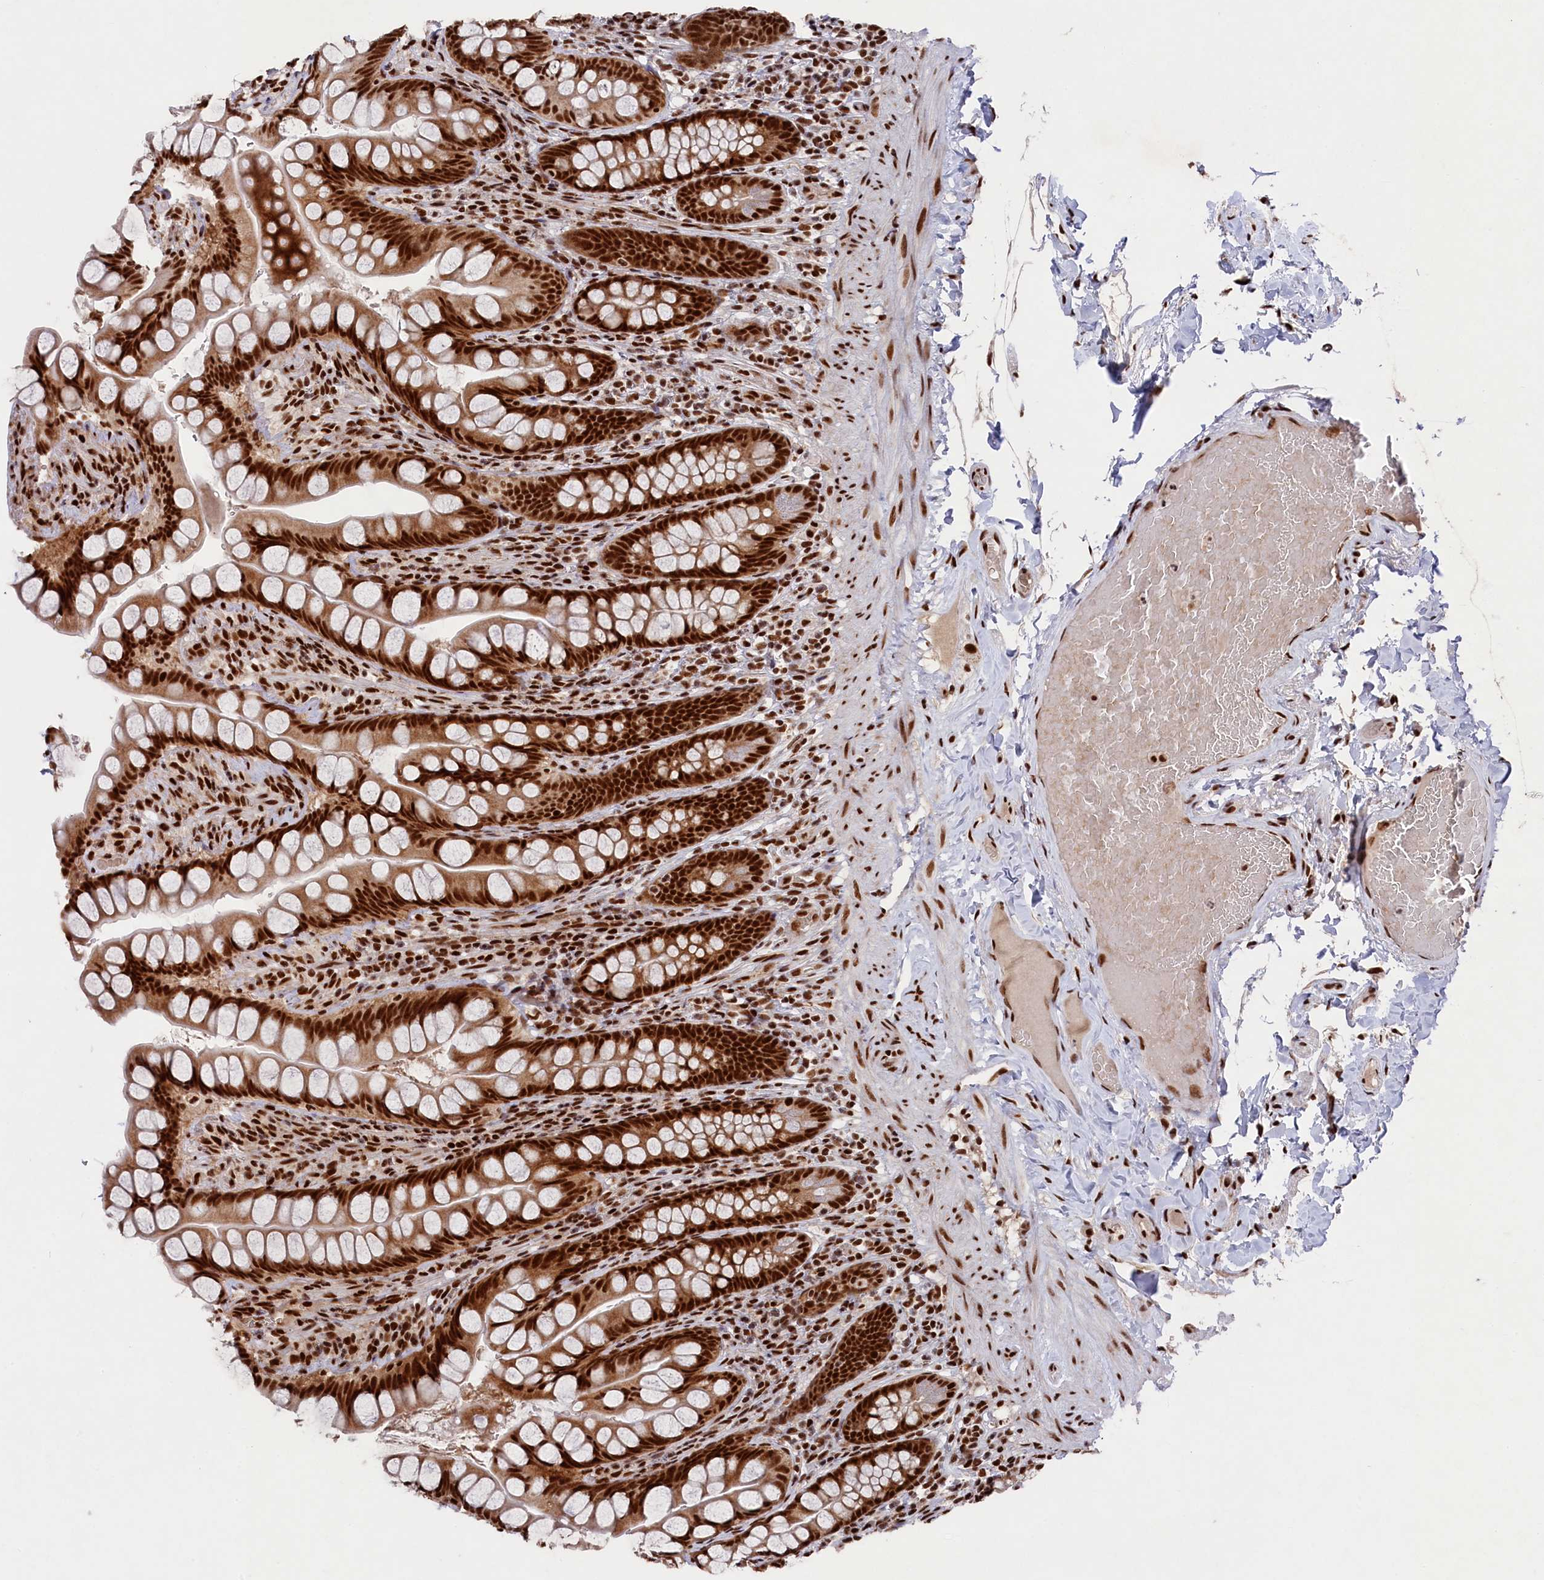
{"staining": {"intensity": "strong", "quantity": ">75%", "location": "nuclear"}, "tissue": "small intestine", "cell_type": "Glandular cells", "image_type": "normal", "snomed": [{"axis": "morphology", "description": "Normal tissue, NOS"}, {"axis": "topography", "description": "Small intestine"}], "caption": "Protein analysis of benign small intestine exhibits strong nuclear positivity in approximately >75% of glandular cells.", "gene": "PRPF31", "patient": {"sex": "male", "age": 70}}